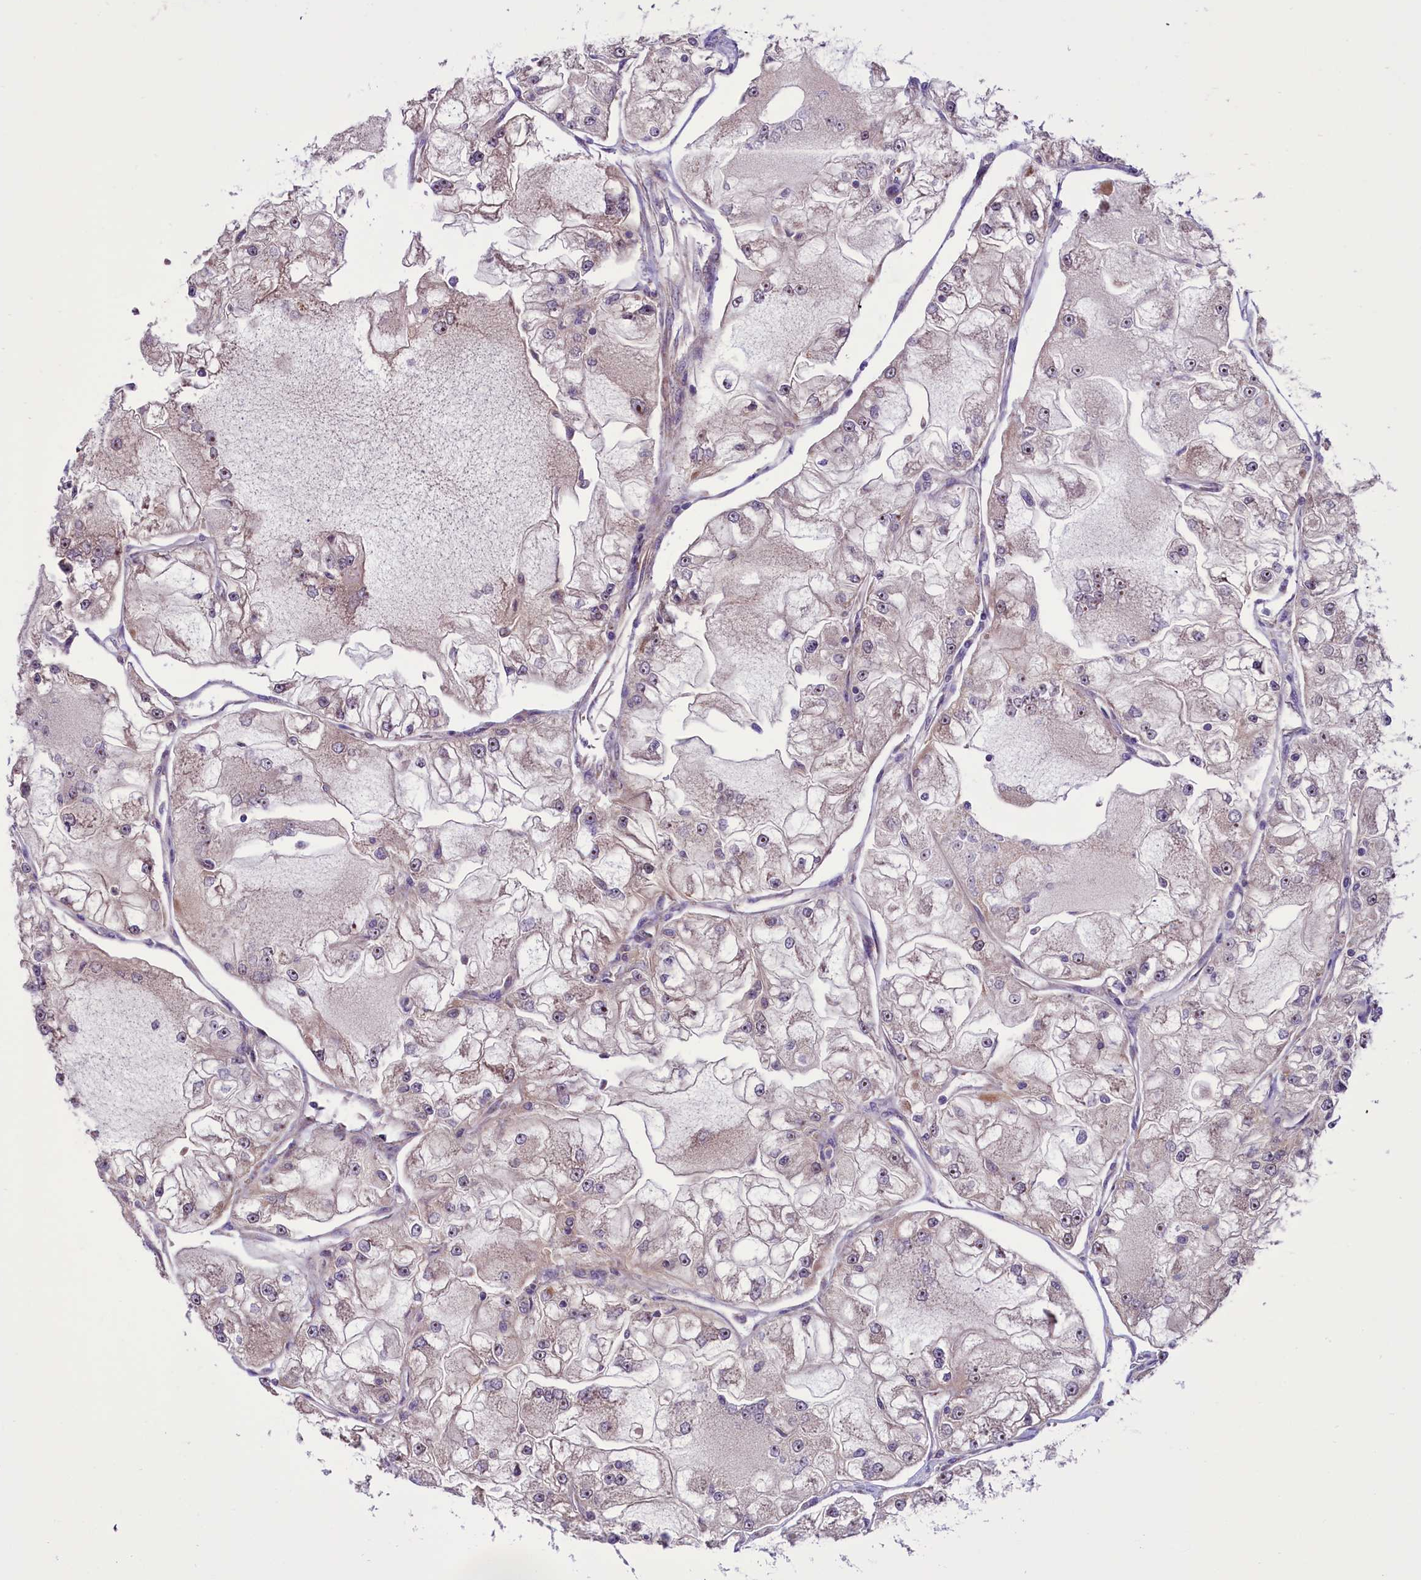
{"staining": {"intensity": "negative", "quantity": "none", "location": "none"}, "tissue": "renal cancer", "cell_type": "Tumor cells", "image_type": "cancer", "snomed": [{"axis": "morphology", "description": "Adenocarcinoma, NOS"}, {"axis": "topography", "description": "Kidney"}], "caption": "Tumor cells show no significant staining in renal adenocarcinoma. Nuclei are stained in blue.", "gene": "GLRX5", "patient": {"sex": "female", "age": 72}}